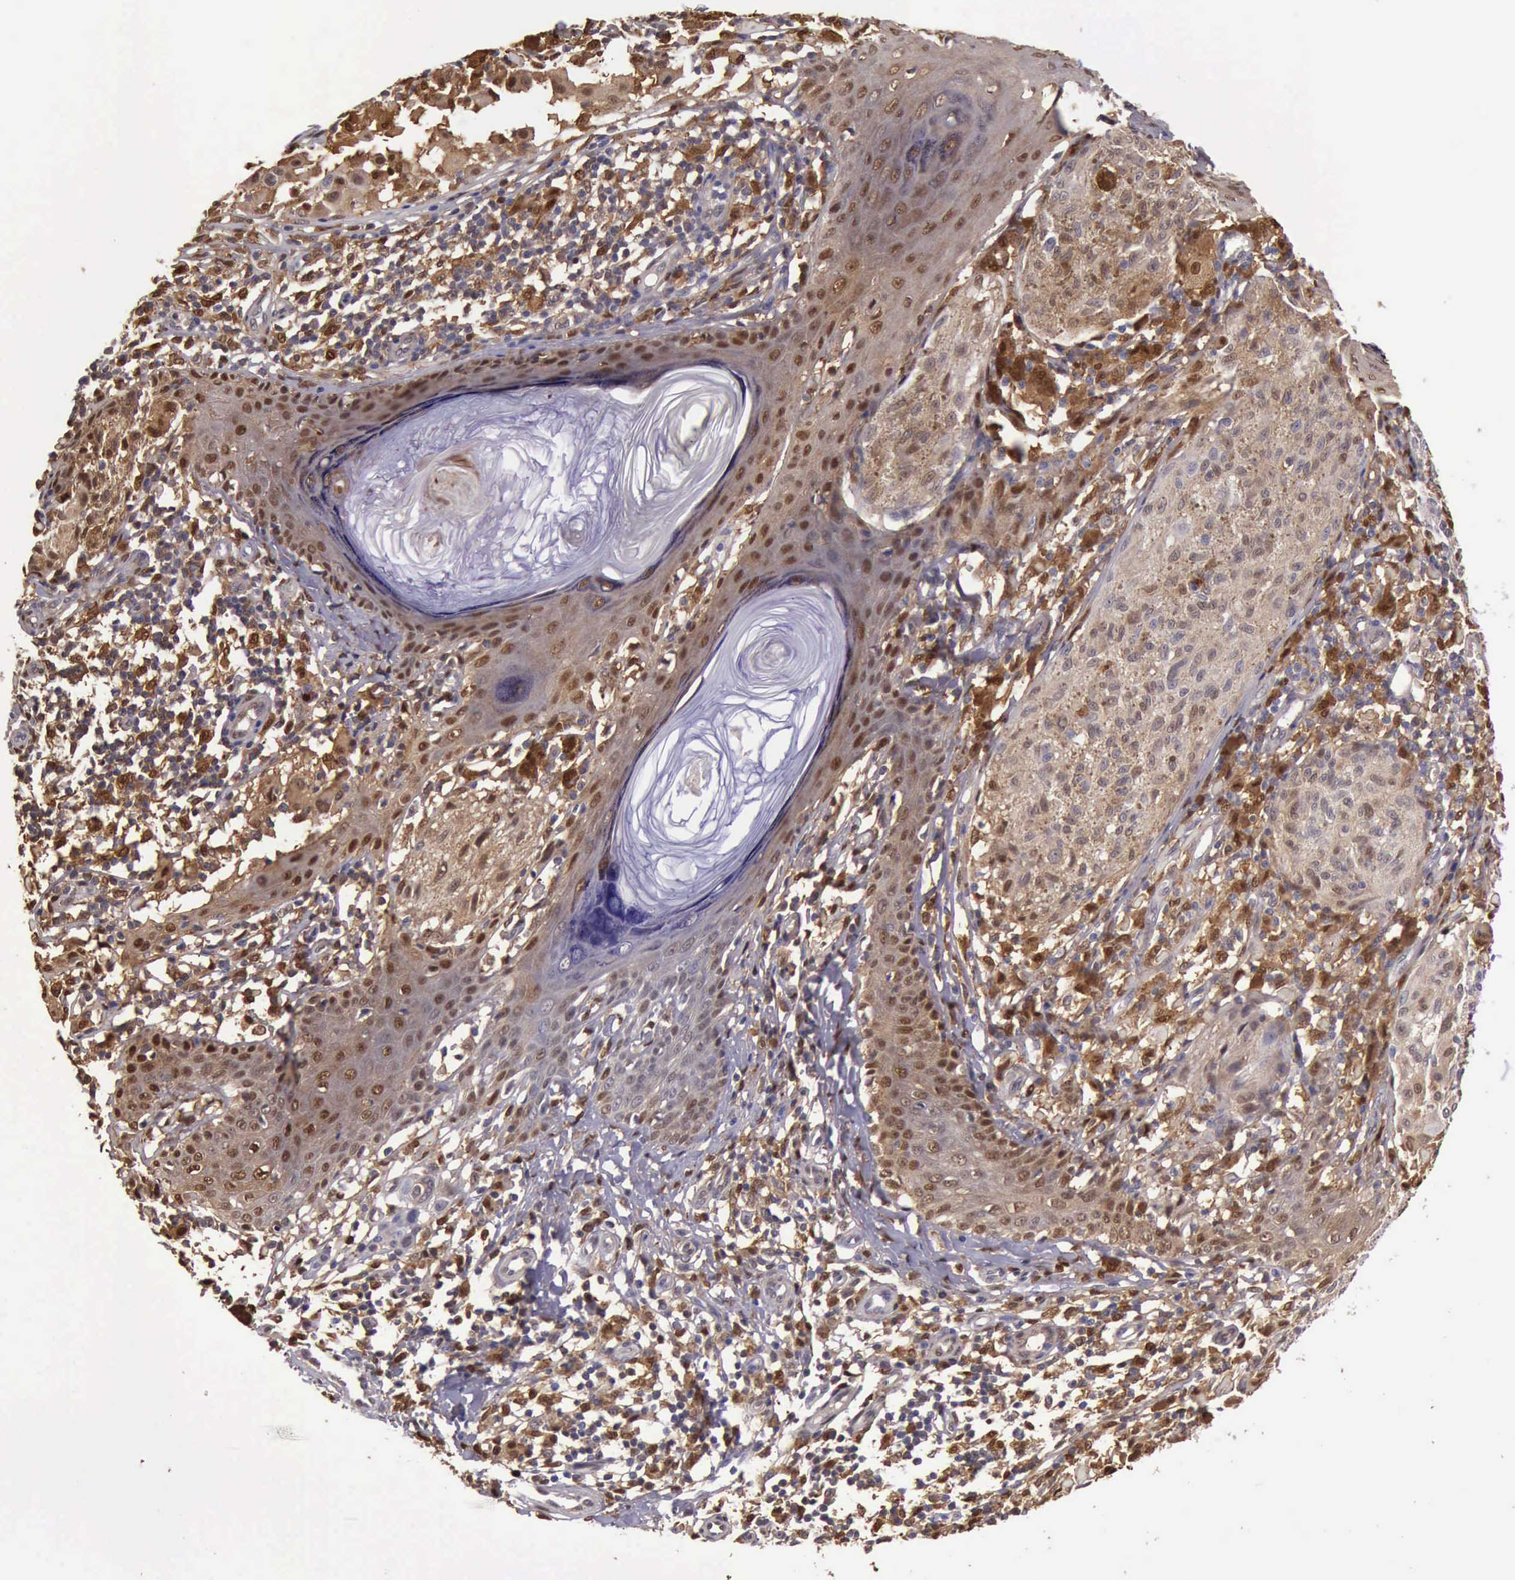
{"staining": {"intensity": "moderate", "quantity": "25%-75%", "location": "cytoplasmic/membranous,nuclear"}, "tissue": "melanoma", "cell_type": "Tumor cells", "image_type": "cancer", "snomed": [{"axis": "morphology", "description": "Malignant melanoma, NOS"}, {"axis": "topography", "description": "Skin"}], "caption": "Malignant melanoma tissue exhibits moderate cytoplasmic/membranous and nuclear positivity in approximately 25%-75% of tumor cells", "gene": "TYMP", "patient": {"sex": "male", "age": 36}}